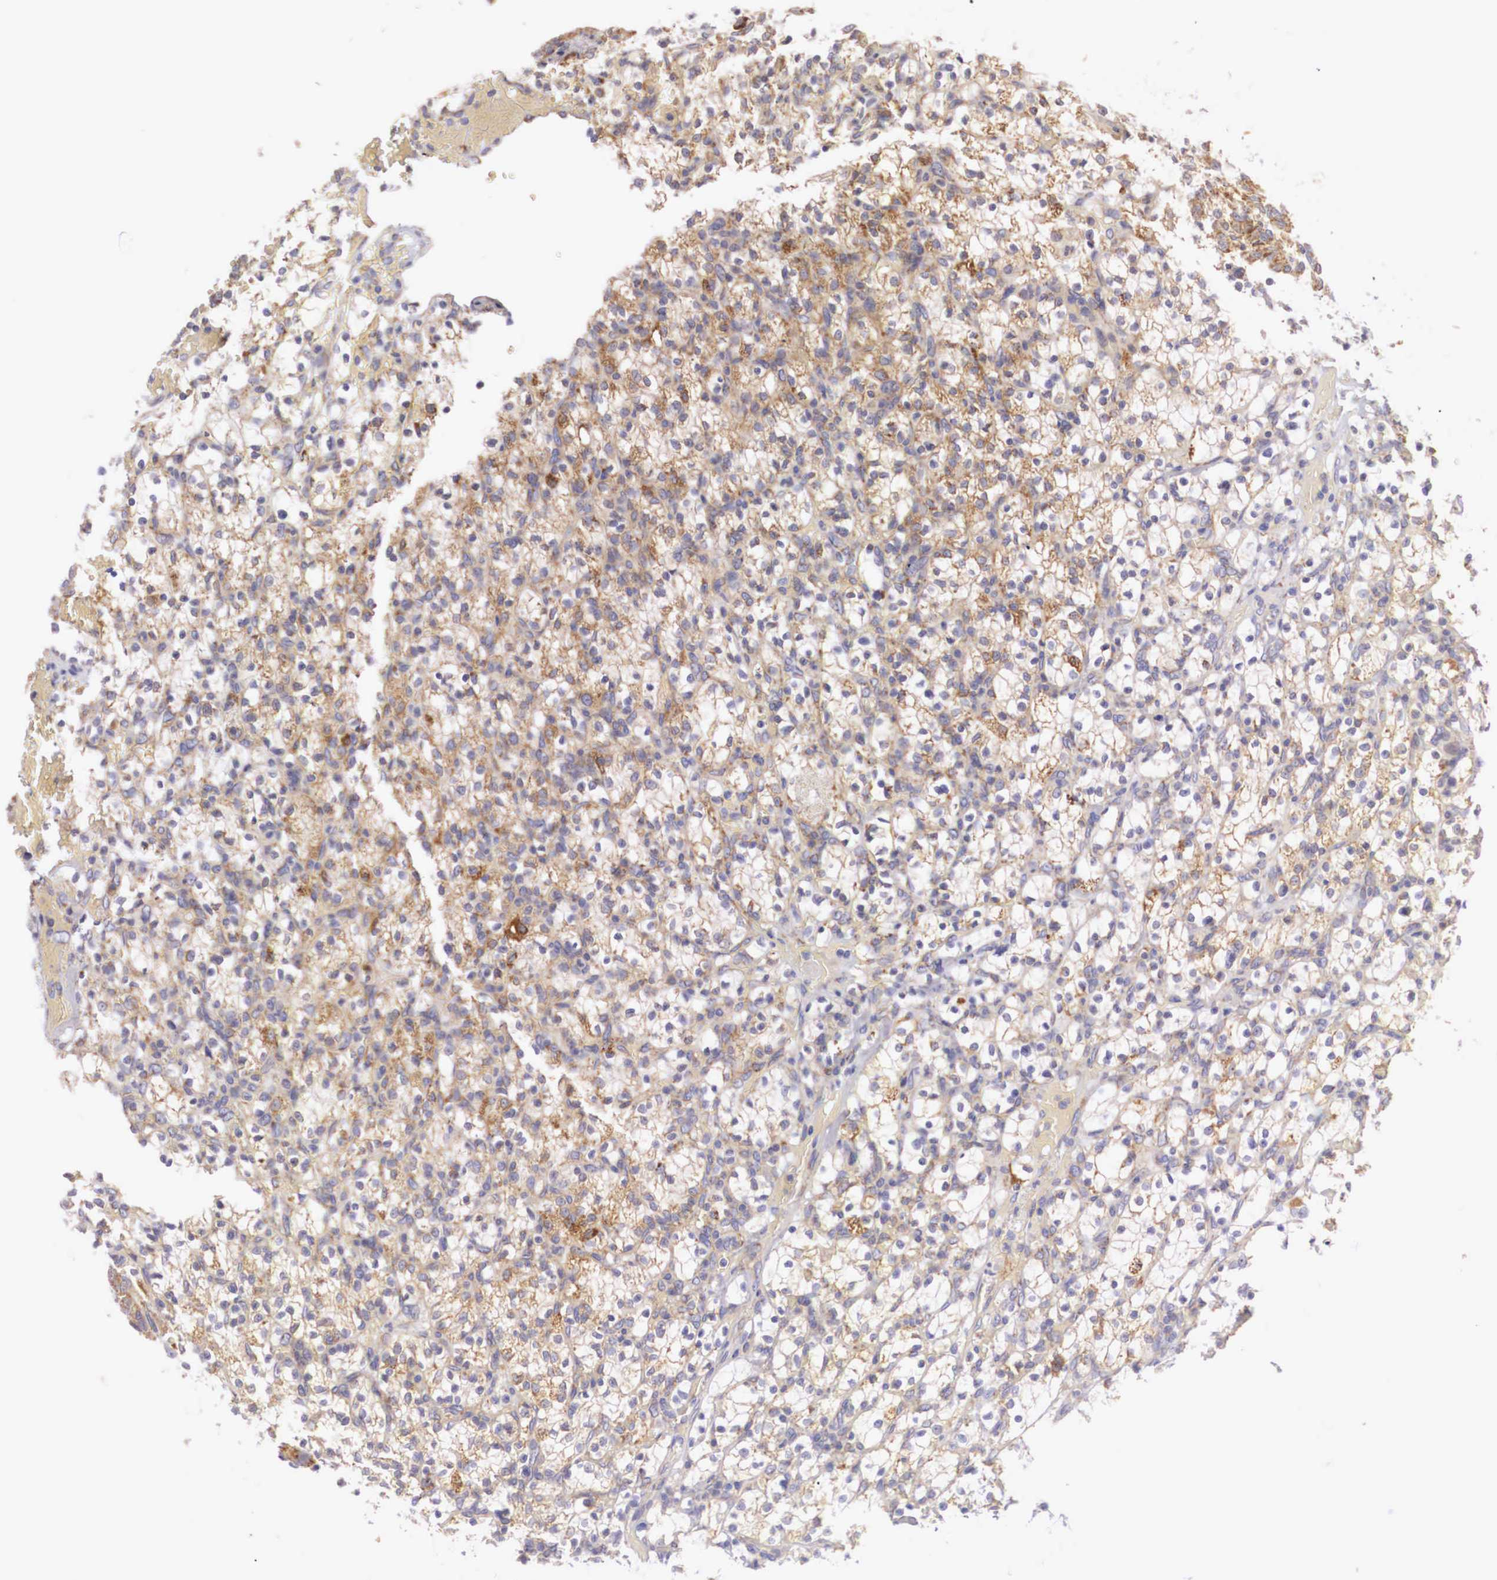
{"staining": {"intensity": "moderate", "quantity": ">75%", "location": "cytoplasmic/membranous"}, "tissue": "renal cancer", "cell_type": "Tumor cells", "image_type": "cancer", "snomed": [{"axis": "morphology", "description": "Adenocarcinoma, NOS"}, {"axis": "topography", "description": "Kidney"}], "caption": "IHC micrograph of human adenocarcinoma (renal) stained for a protein (brown), which demonstrates medium levels of moderate cytoplasmic/membranous expression in about >75% of tumor cells.", "gene": "XPNPEP3", "patient": {"sex": "female", "age": 83}}